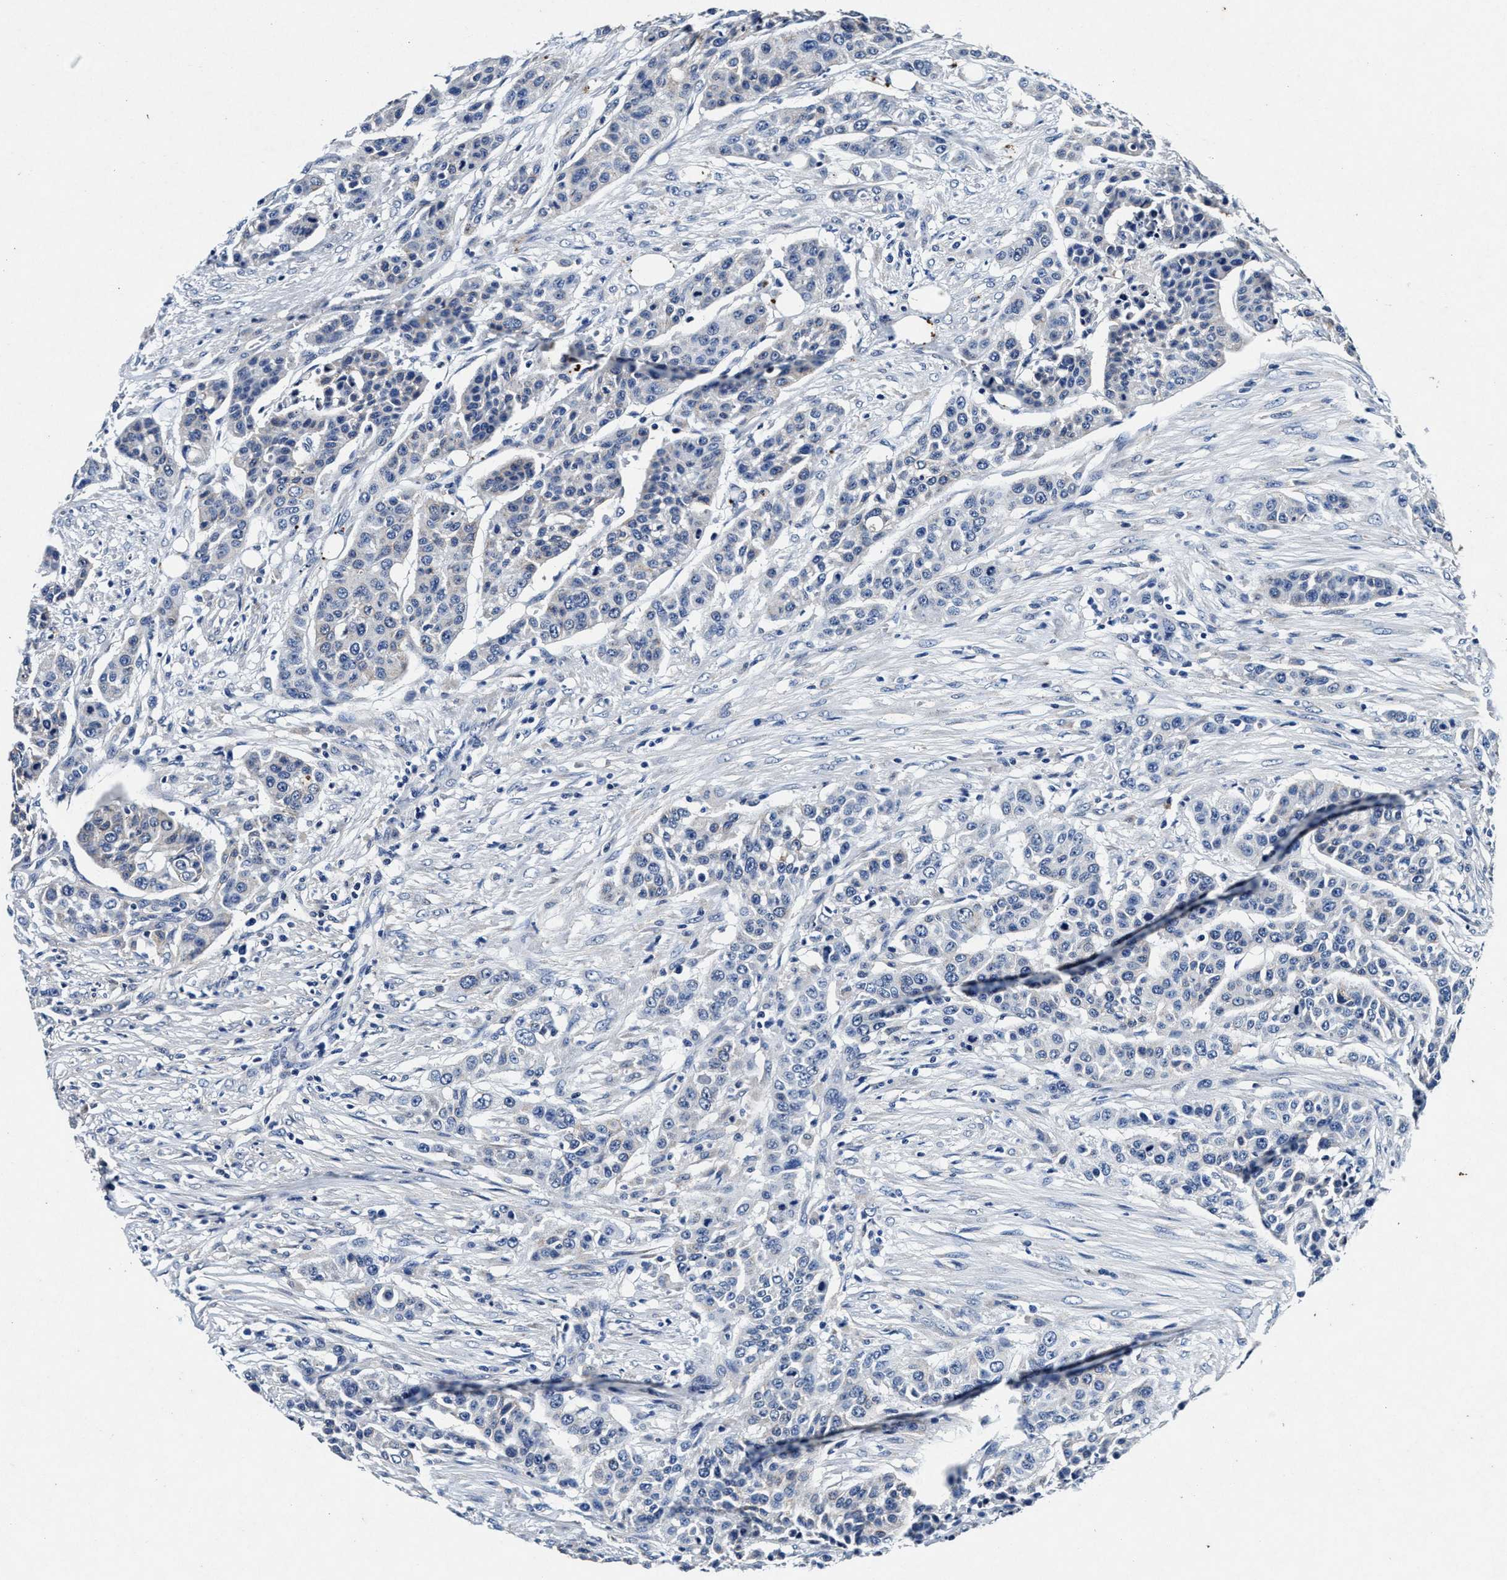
{"staining": {"intensity": "negative", "quantity": "none", "location": "none"}, "tissue": "urothelial cancer", "cell_type": "Tumor cells", "image_type": "cancer", "snomed": [{"axis": "morphology", "description": "Urothelial carcinoma, High grade"}, {"axis": "topography", "description": "Urinary bladder"}], "caption": "Image shows no protein expression in tumor cells of urothelial cancer tissue.", "gene": "SLC8A1", "patient": {"sex": "male", "age": 74}}